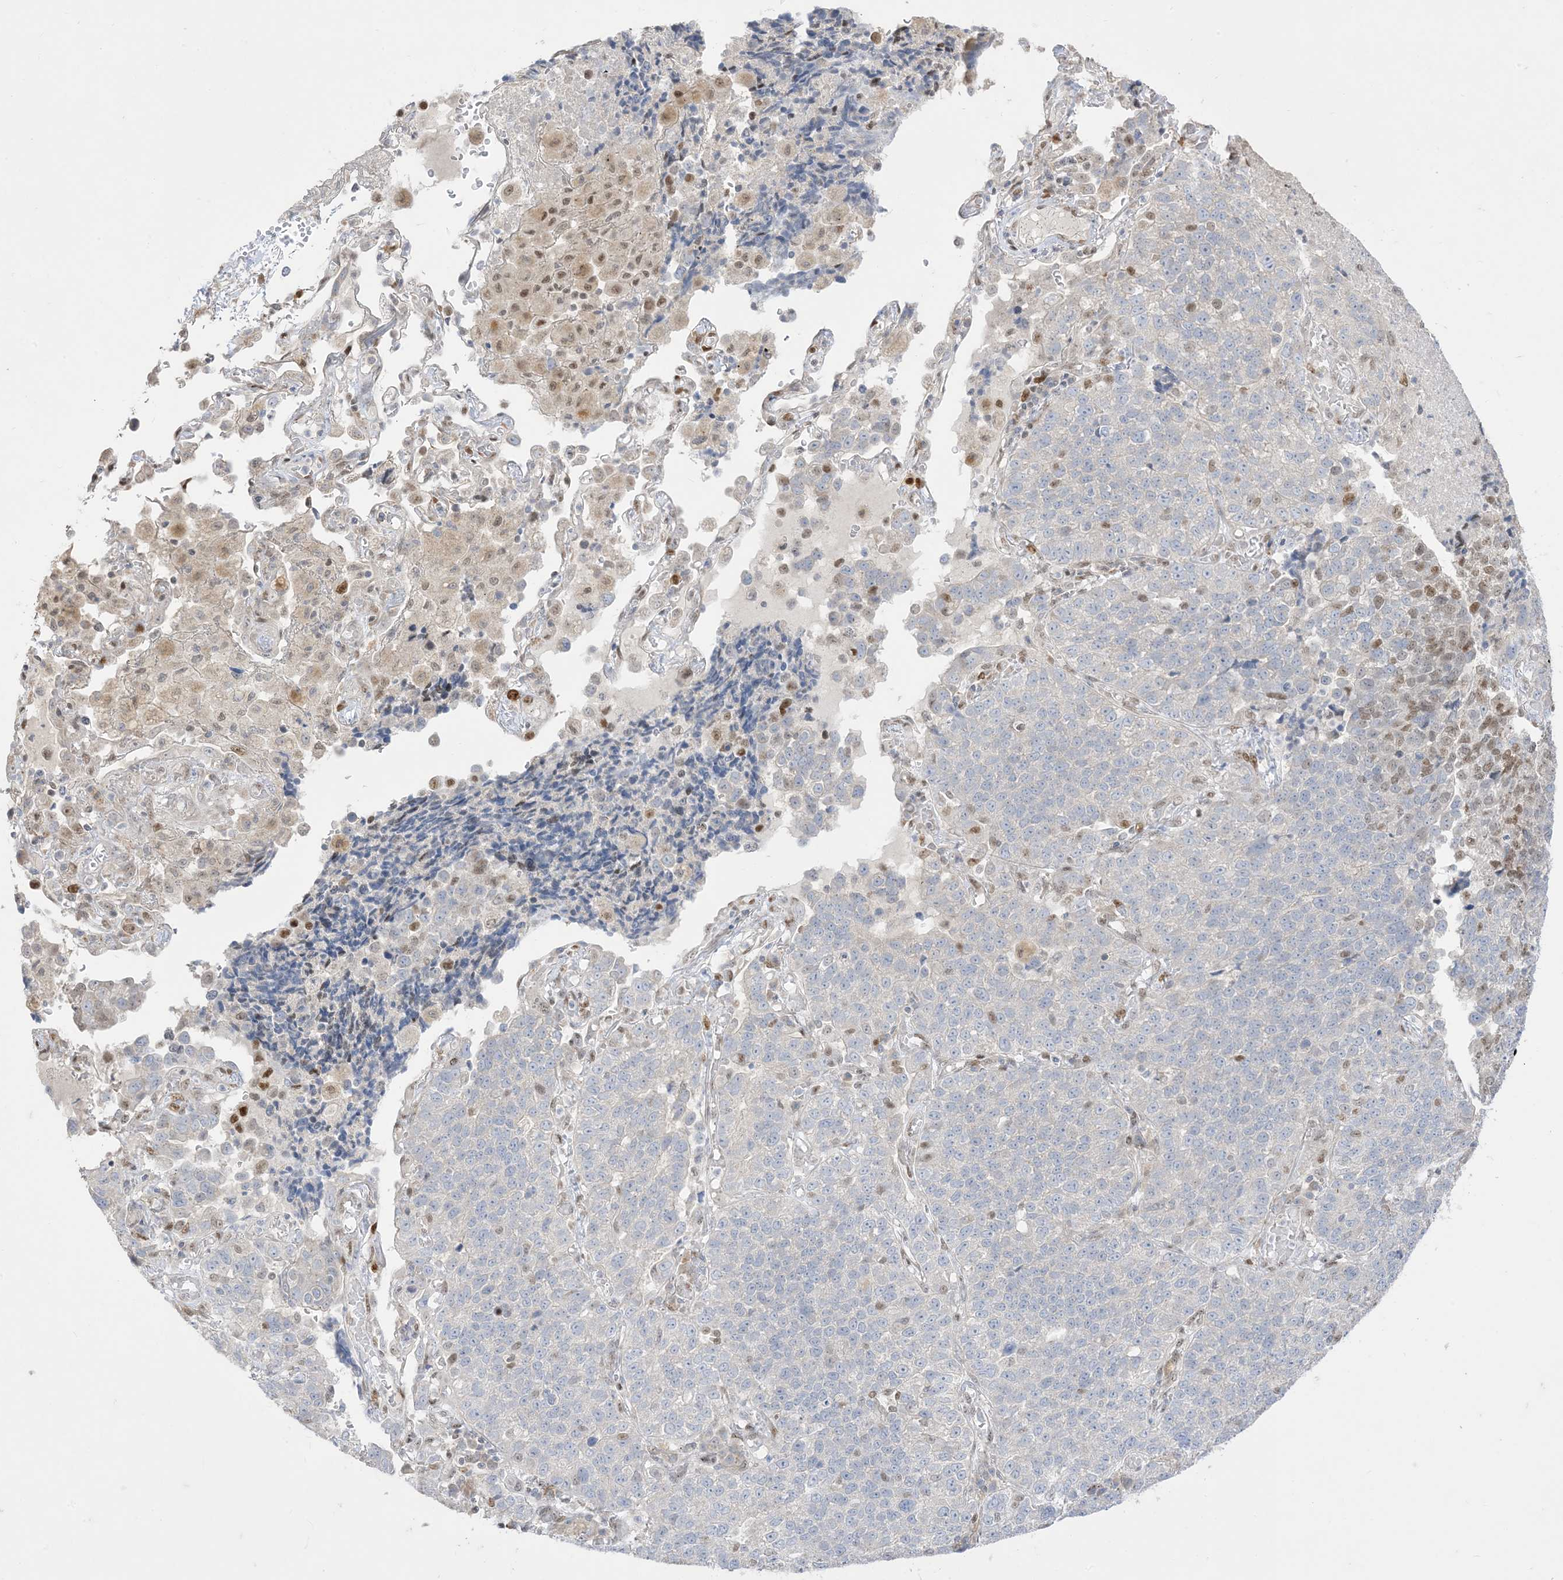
{"staining": {"intensity": "weak", "quantity": "<25%", "location": "nuclear"}, "tissue": "lung cancer", "cell_type": "Tumor cells", "image_type": "cancer", "snomed": [{"axis": "morphology", "description": "Adenocarcinoma, NOS"}, {"axis": "topography", "description": "Lung"}], "caption": "The immunohistochemistry (IHC) photomicrograph has no significant positivity in tumor cells of lung cancer tissue.", "gene": "BHLHE40", "patient": {"sex": "male", "age": 49}}